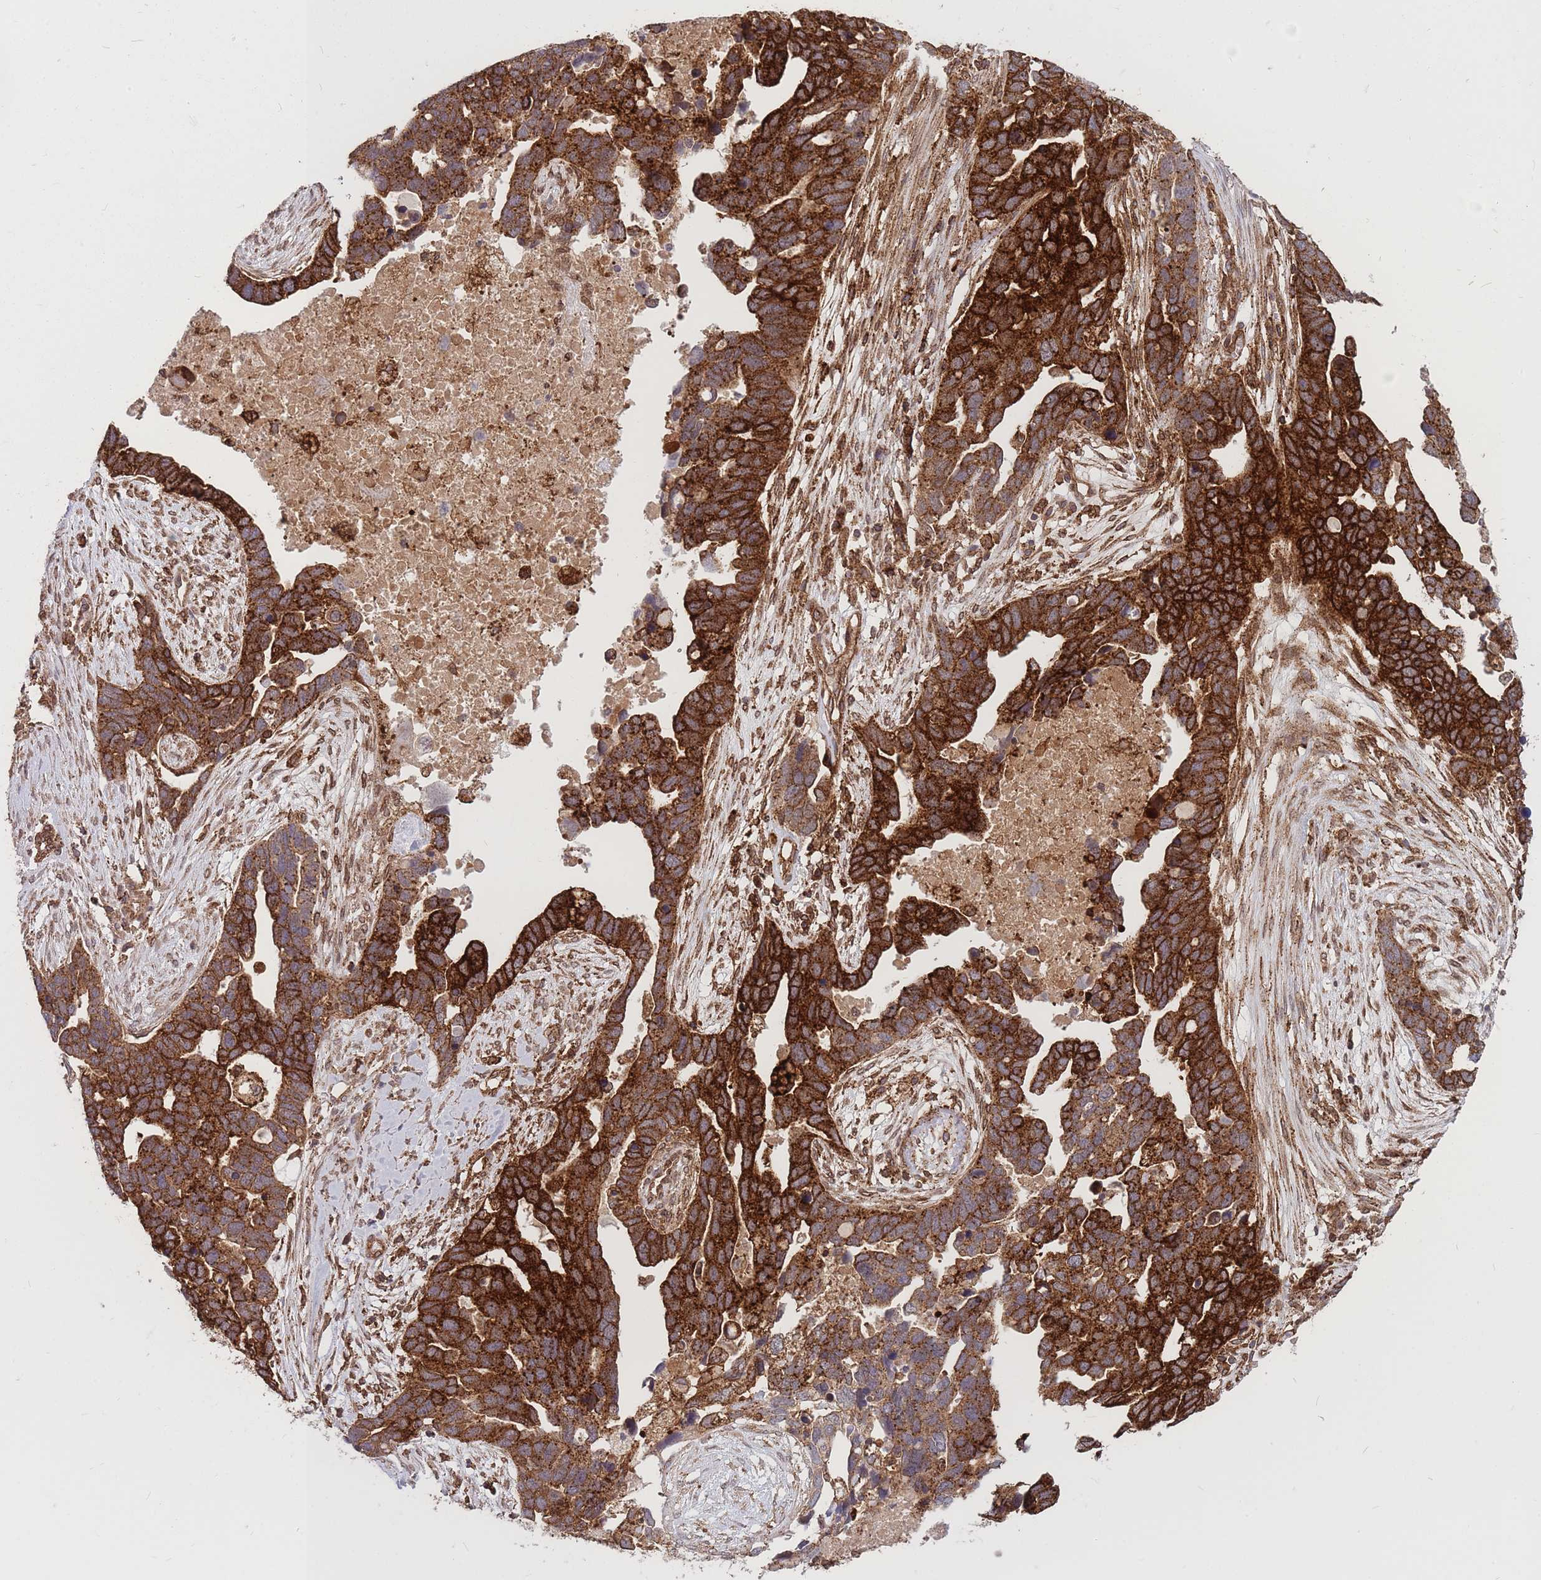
{"staining": {"intensity": "strong", "quantity": ">75%", "location": "cytoplasmic/membranous"}, "tissue": "ovarian cancer", "cell_type": "Tumor cells", "image_type": "cancer", "snomed": [{"axis": "morphology", "description": "Cystadenocarcinoma, serous, NOS"}, {"axis": "topography", "description": "Ovary"}], "caption": "Protein analysis of ovarian cancer tissue reveals strong cytoplasmic/membranous staining in about >75% of tumor cells.", "gene": "TCF20", "patient": {"sex": "female", "age": 54}}